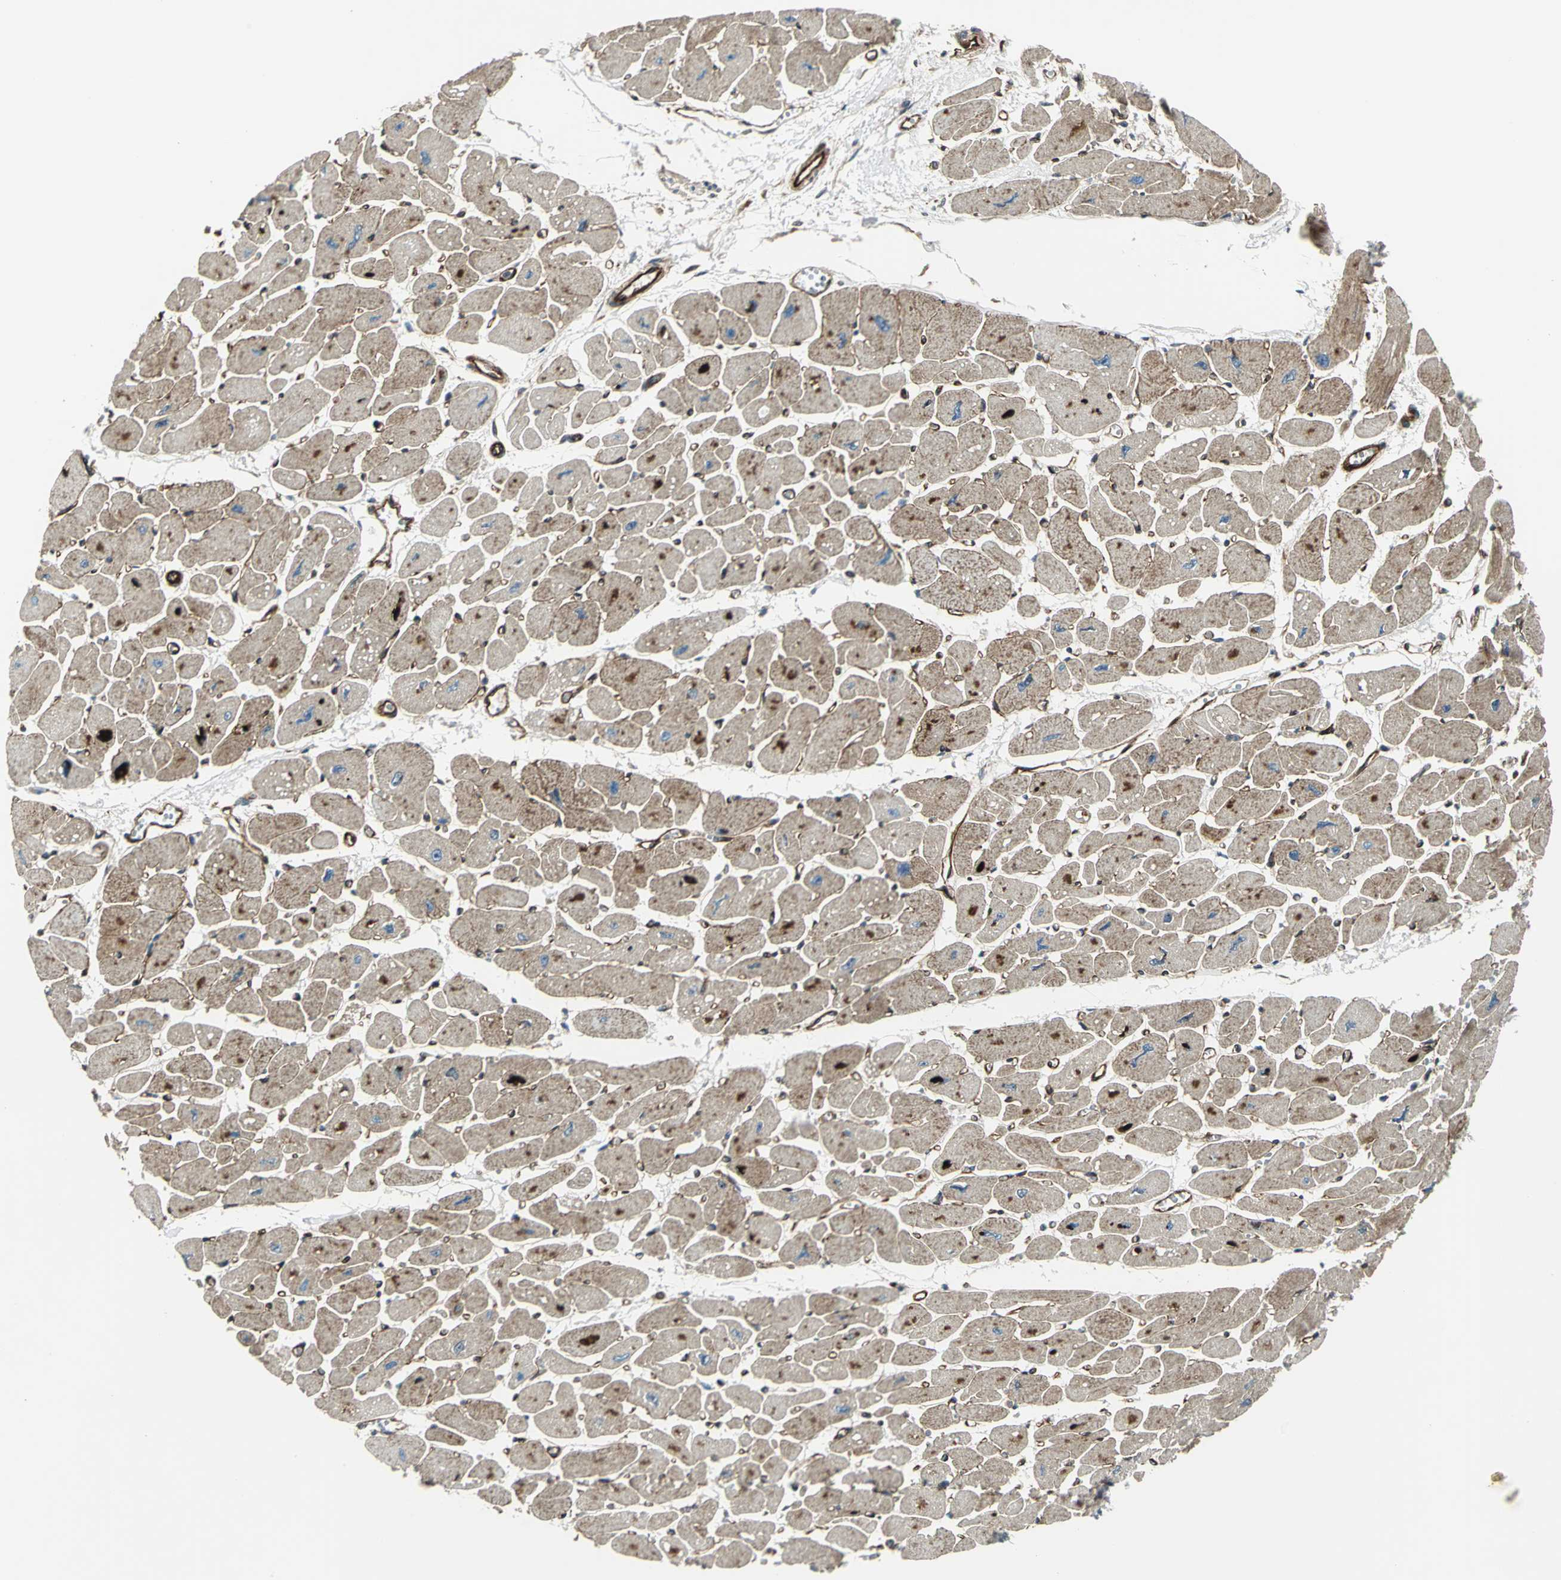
{"staining": {"intensity": "moderate", "quantity": "25%-75%", "location": "cytoplasmic/membranous"}, "tissue": "heart muscle", "cell_type": "Cardiomyocytes", "image_type": "normal", "snomed": [{"axis": "morphology", "description": "Normal tissue, NOS"}, {"axis": "topography", "description": "Heart"}], "caption": "A histopathology image of heart muscle stained for a protein exhibits moderate cytoplasmic/membranous brown staining in cardiomyocytes.", "gene": "HTATIP2", "patient": {"sex": "female", "age": 54}}